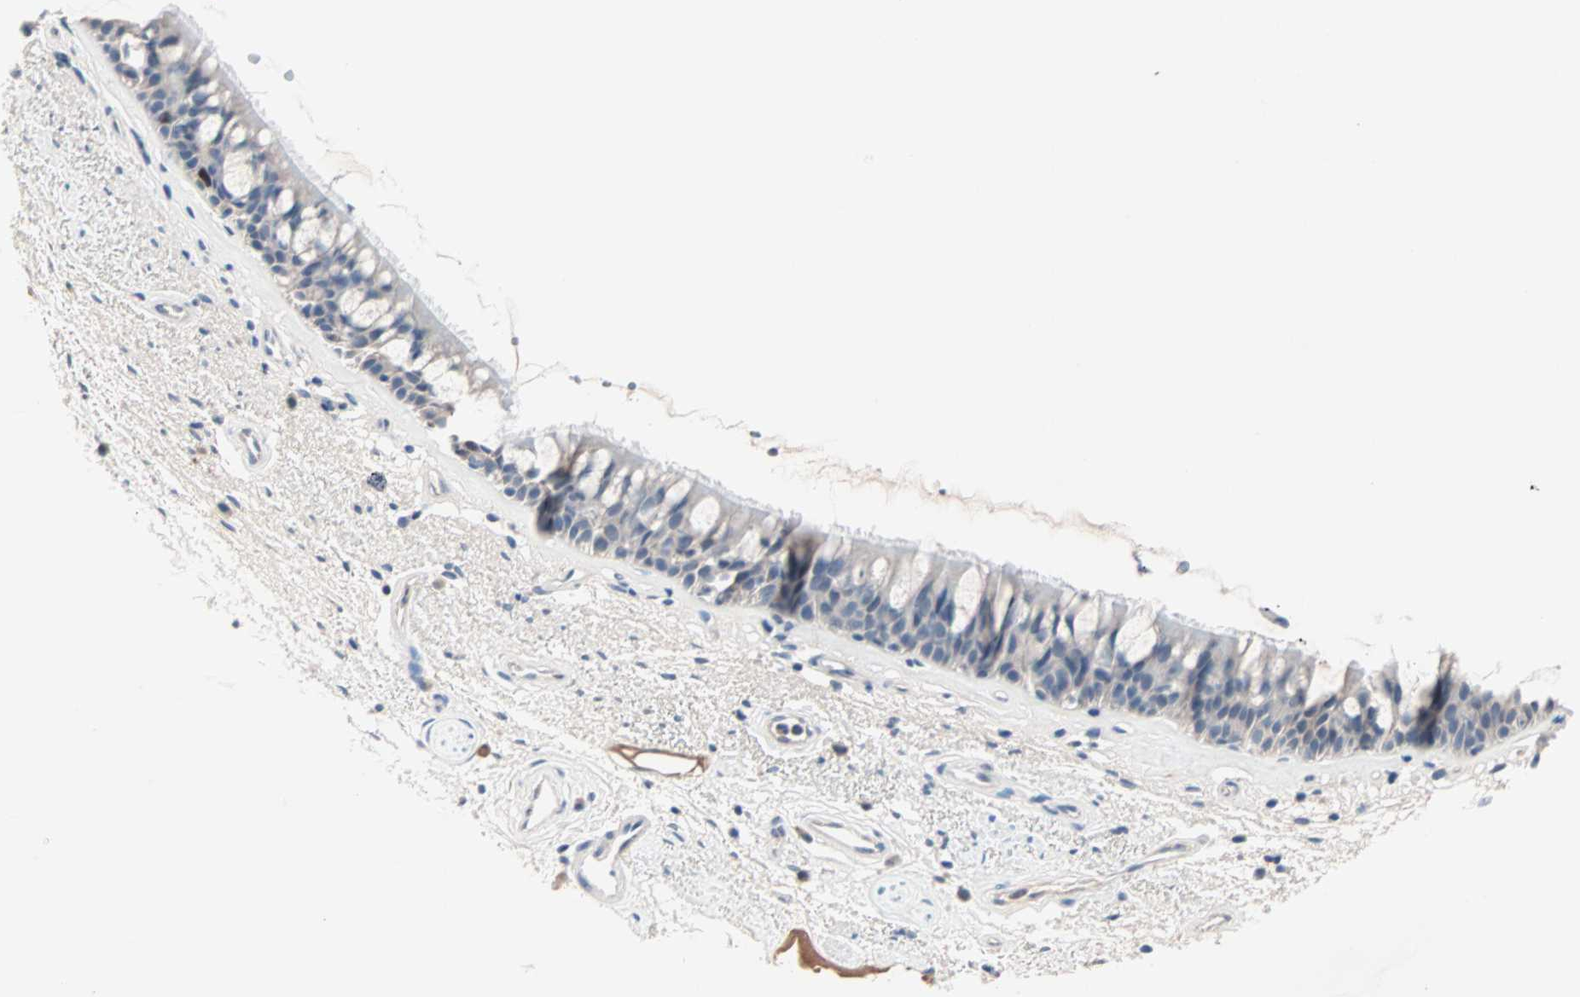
{"staining": {"intensity": "moderate", "quantity": "<25%", "location": "nuclear"}, "tissue": "bronchus", "cell_type": "Respiratory epithelial cells", "image_type": "normal", "snomed": [{"axis": "morphology", "description": "Normal tissue, NOS"}, {"axis": "topography", "description": "Bronchus"}], "caption": "IHC staining of normal bronchus, which reveals low levels of moderate nuclear positivity in about <25% of respiratory epithelial cells indicating moderate nuclear protein positivity. The staining was performed using DAB (brown) for protein detection and nuclei were counterstained in hematoxylin (blue).", "gene": "CCNE2", "patient": {"sex": "female", "age": 54}}